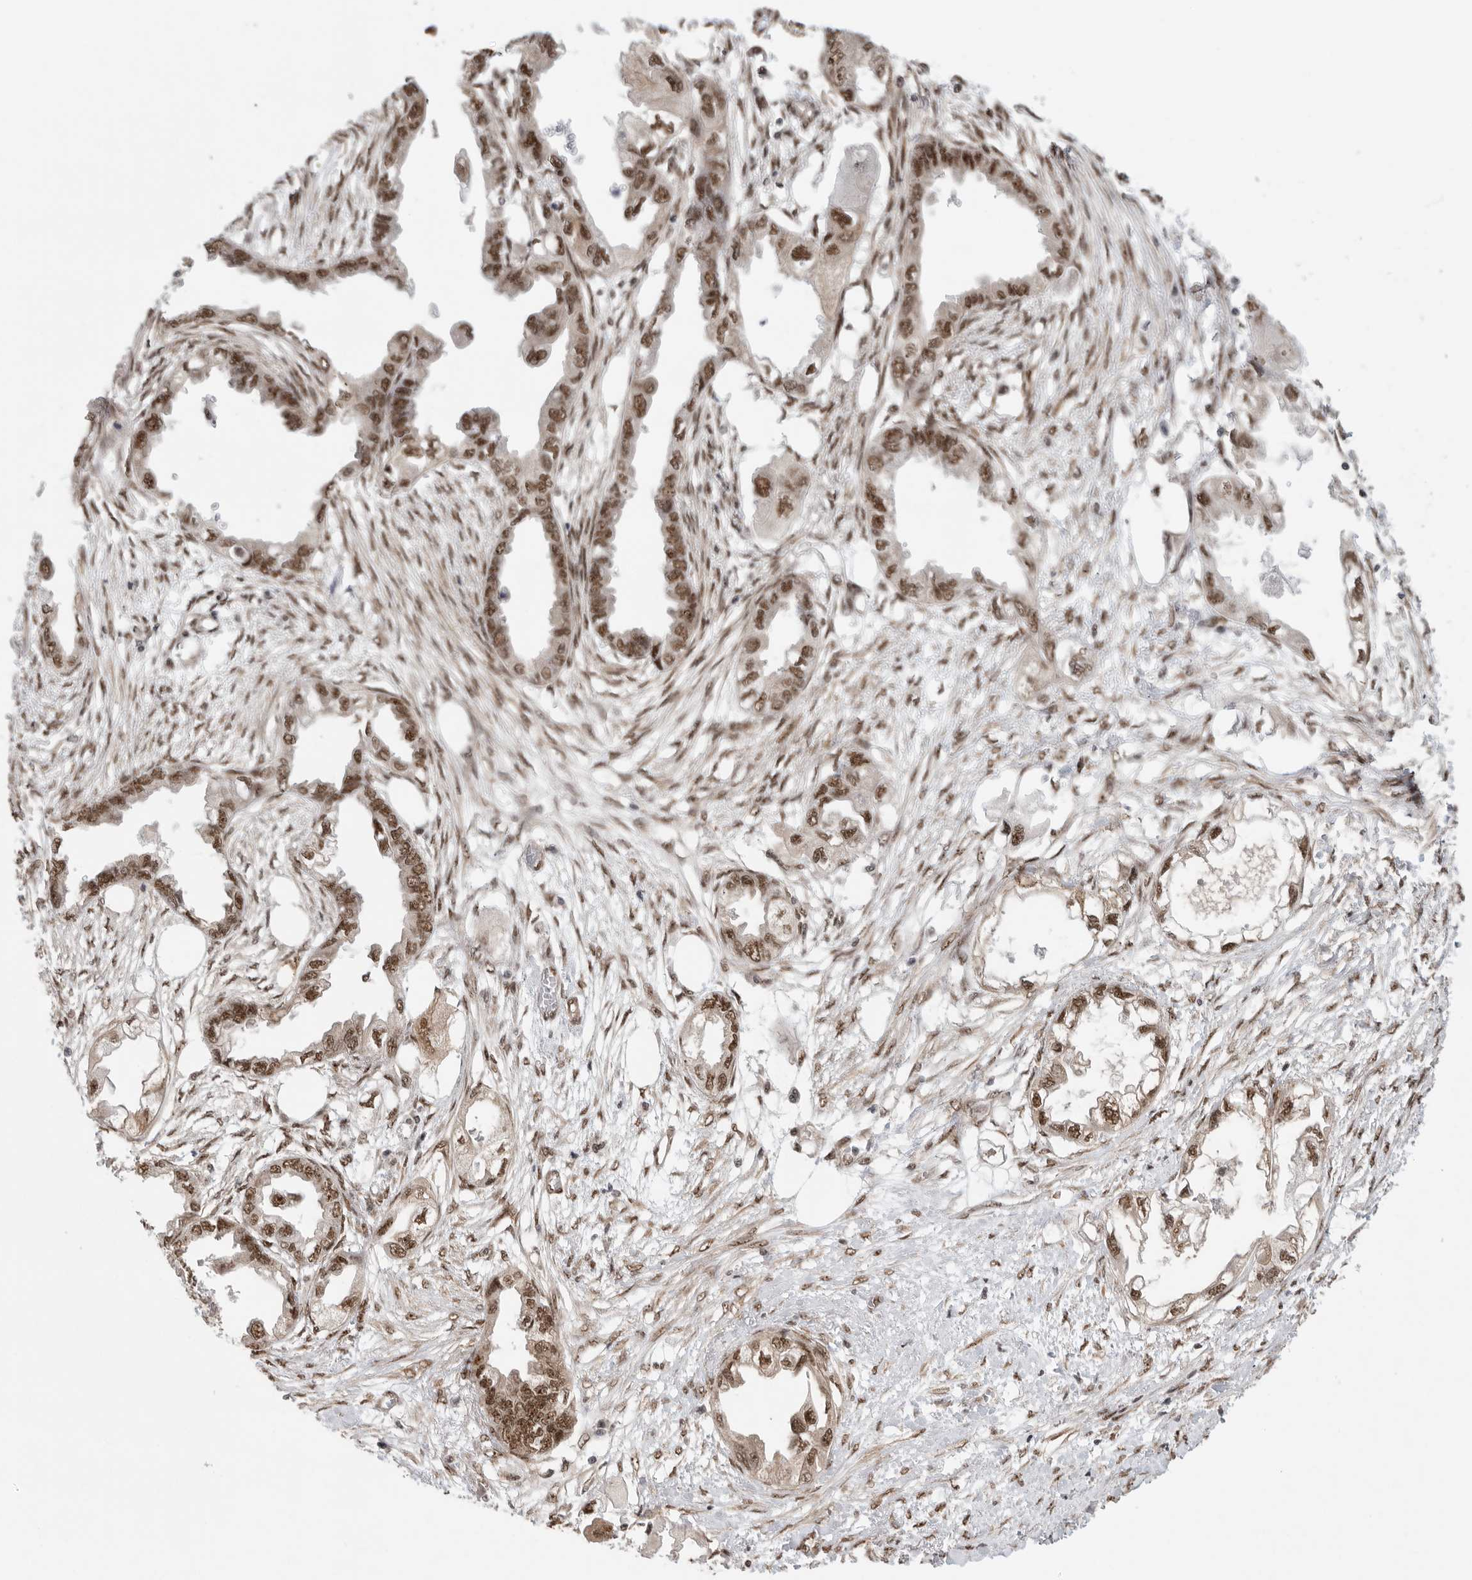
{"staining": {"intensity": "moderate", "quantity": ">75%", "location": "nuclear"}, "tissue": "endometrial cancer", "cell_type": "Tumor cells", "image_type": "cancer", "snomed": [{"axis": "morphology", "description": "Adenocarcinoma, NOS"}, {"axis": "morphology", "description": "Adenocarcinoma, metastatic, NOS"}, {"axis": "topography", "description": "Adipose tissue"}, {"axis": "topography", "description": "Endometrium"}], "caption": "Human adenocarcinoma (endometrial) stained for a protein (brown) displays moderate nuclear positive staining in approximately >75% of tumor cells.", "gene": "VPS50", "patient": {"sex": "female", "age": 67}}